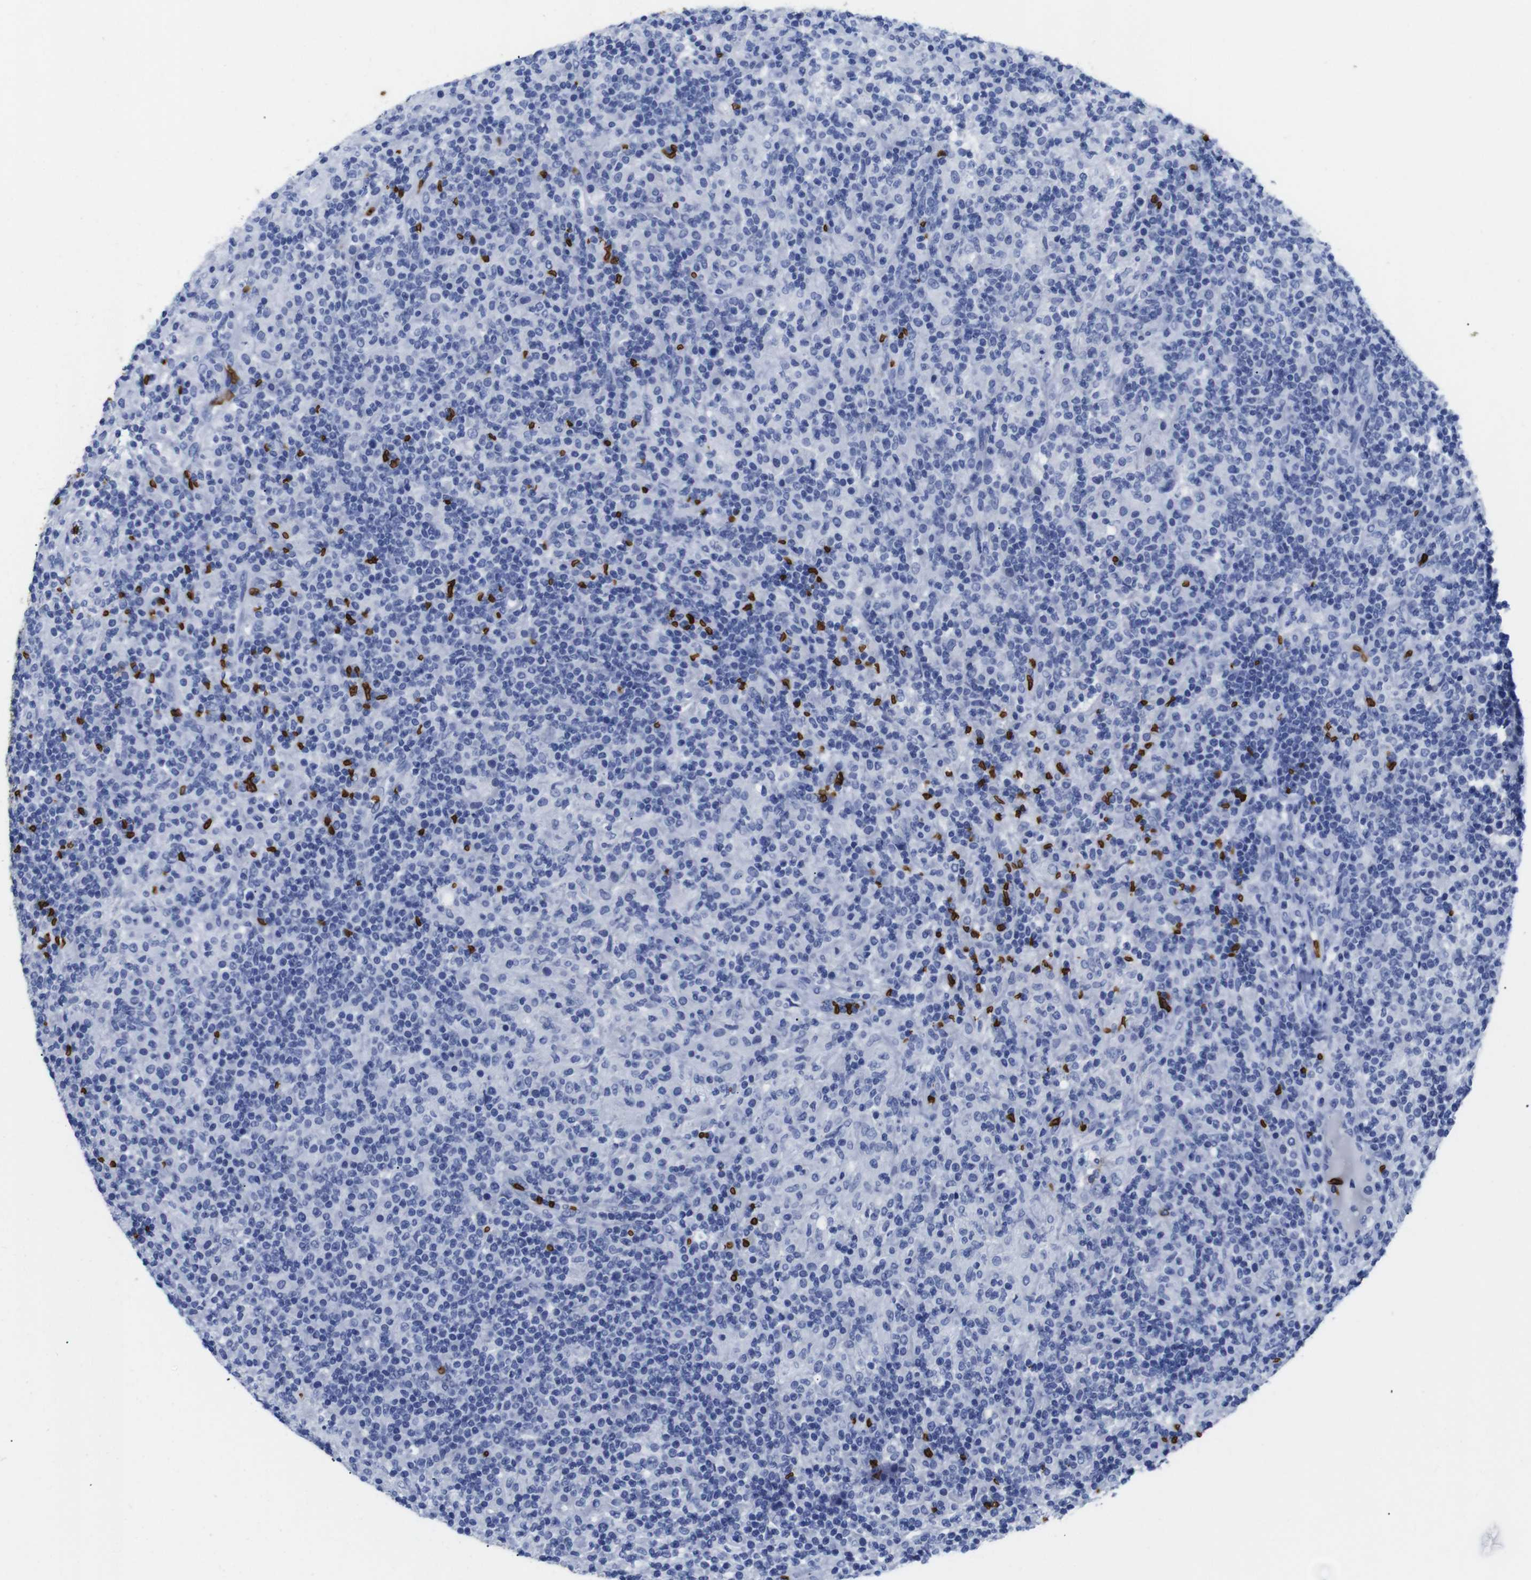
{"staining": {"intensity": "negative", "quantity": "none", "location": "none"}, "tissue": "lymphoma", "cell_type": "Tumor cells", "image_type": "cancer", "snomed": [{"axis": "morphology", "description": "Hodgkin's disease, NOS"}, {"axis": "topography", "description": "Lymph node"}], "caption": "The immunohistochemistry micrograph has no significant positivity in tumor cells of lymphoma tissue. The staining is performed using DAB (3,3'-diaminobenzidine) brown chromogen with nuclei counter-stained in using hematoxylin.", "gene": "S1PR2", "patient": {"sex": "male", "age": 70}}